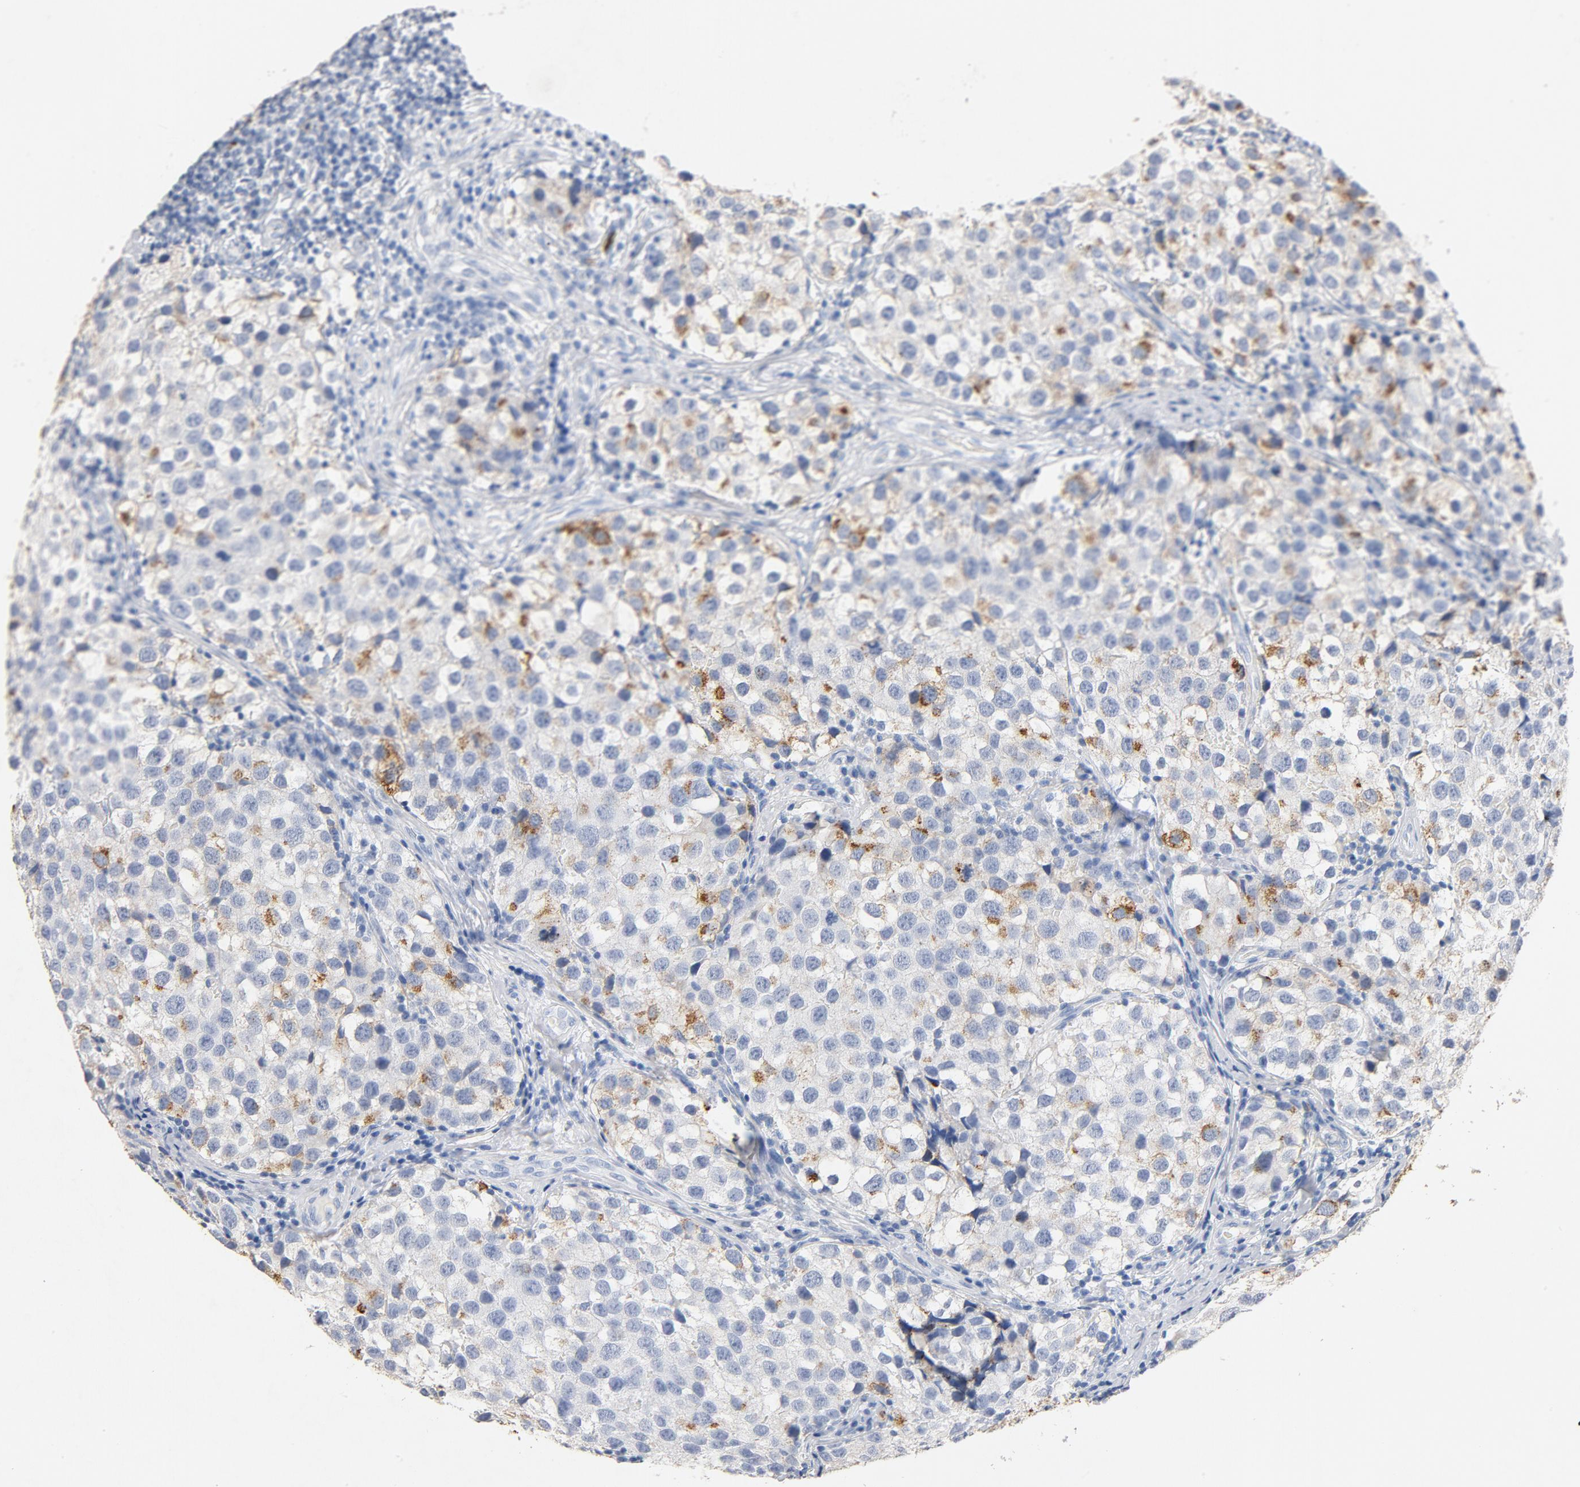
{"staining": {"intensity": "moderate", "quantity": "25%-75%", "location": "cytoplasmic/membranous"}, "tissue": "testis cancer", "cell_type": "Tumor cells", "image_type": "cancer", "snomed": [{"axis": "morphology", "description": "Seminoma, NOS"}, {"axis": "topography", "description": "Testis"}], "caption": "This is an image of IHC staining of seminoma (testis), which shows moderate staining in the cytoplasmic/membranous of tumor cells.", "gene": "PTPRB", "patient": {"sex": "male", "age": 39}}